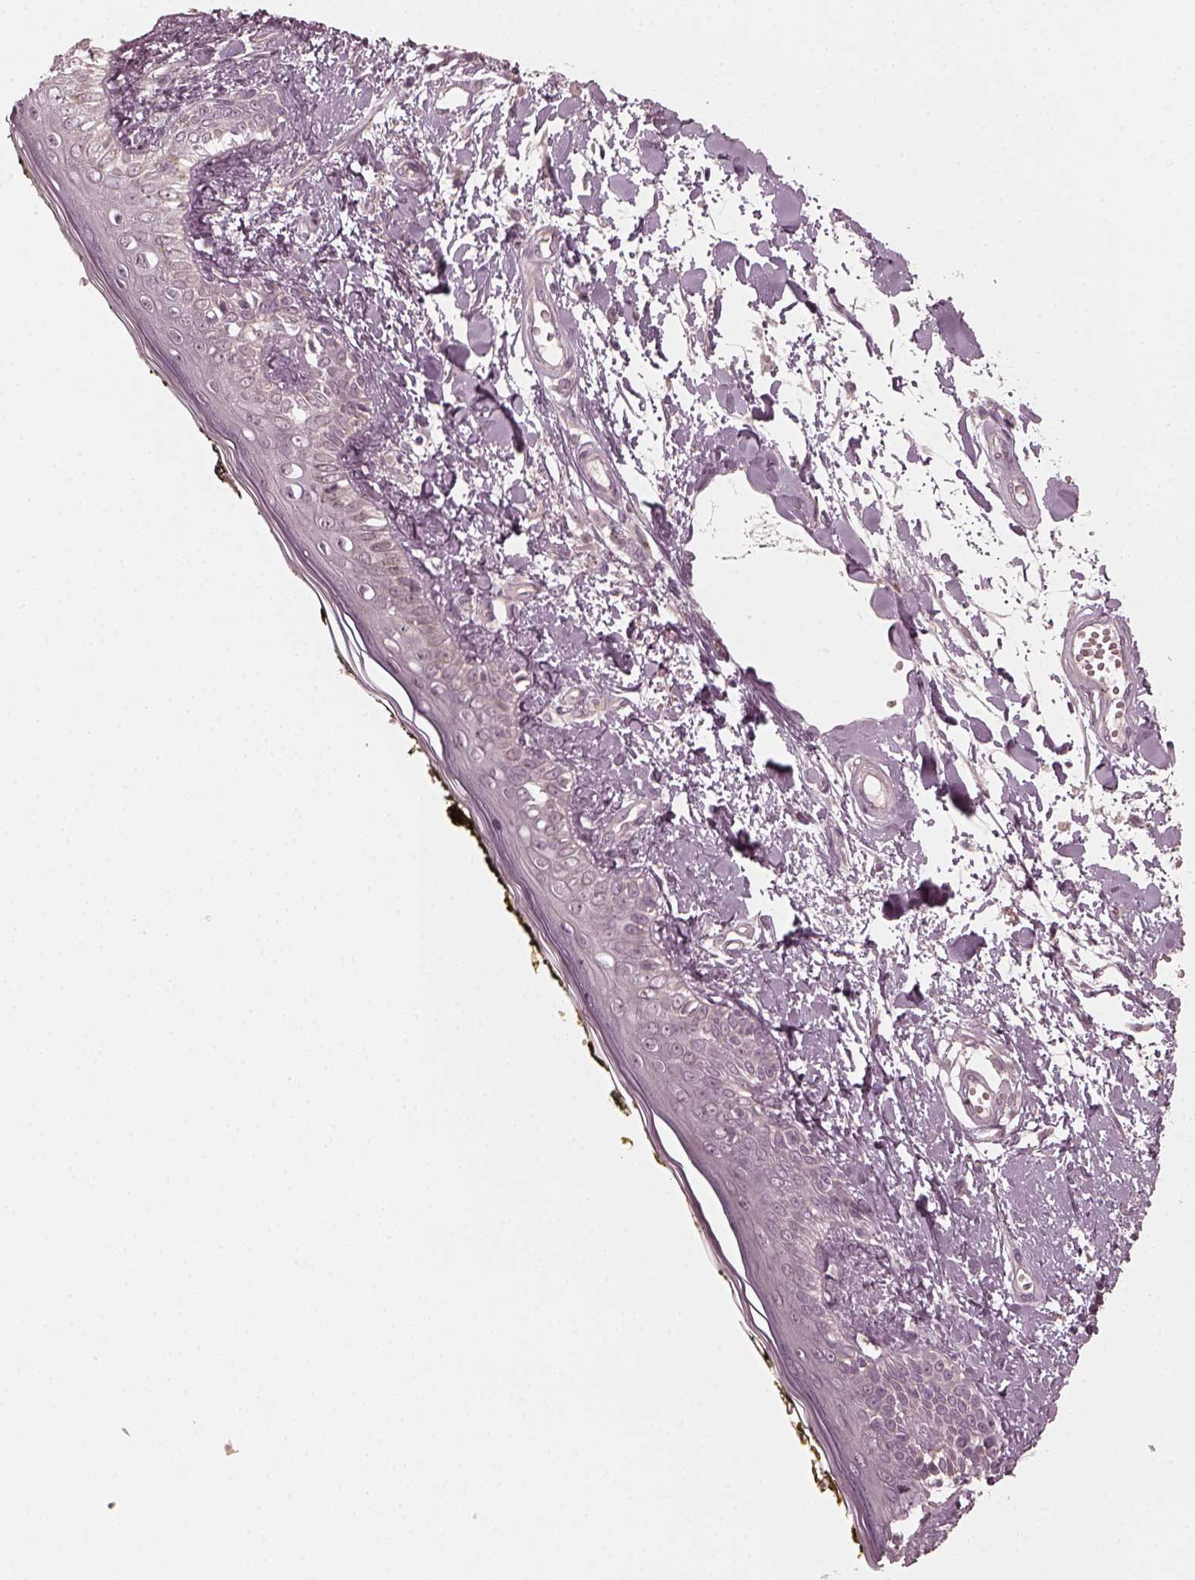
{"staining": {"intensity": "negative", "quantity": "none", "location": "none"}, "tissue": "skin", "cell_type": "Fibroblasts", "image_type": "normal", "snomed": [{"axis": "morphology", "description": "Normal tissue, NOS"}, {"axis": "topography", "description": "Skin"}], "caption": "This is a photomicrograph of IHC staining of benign skin, which shows no staining in fibroblasts. (Stains: DAB IHC with hematoxylin counter stain, Microscopy: brightfield microscopy at high magnification).", "gene": "CHIT1", "patient": {"sex": "male", "age": 76}}